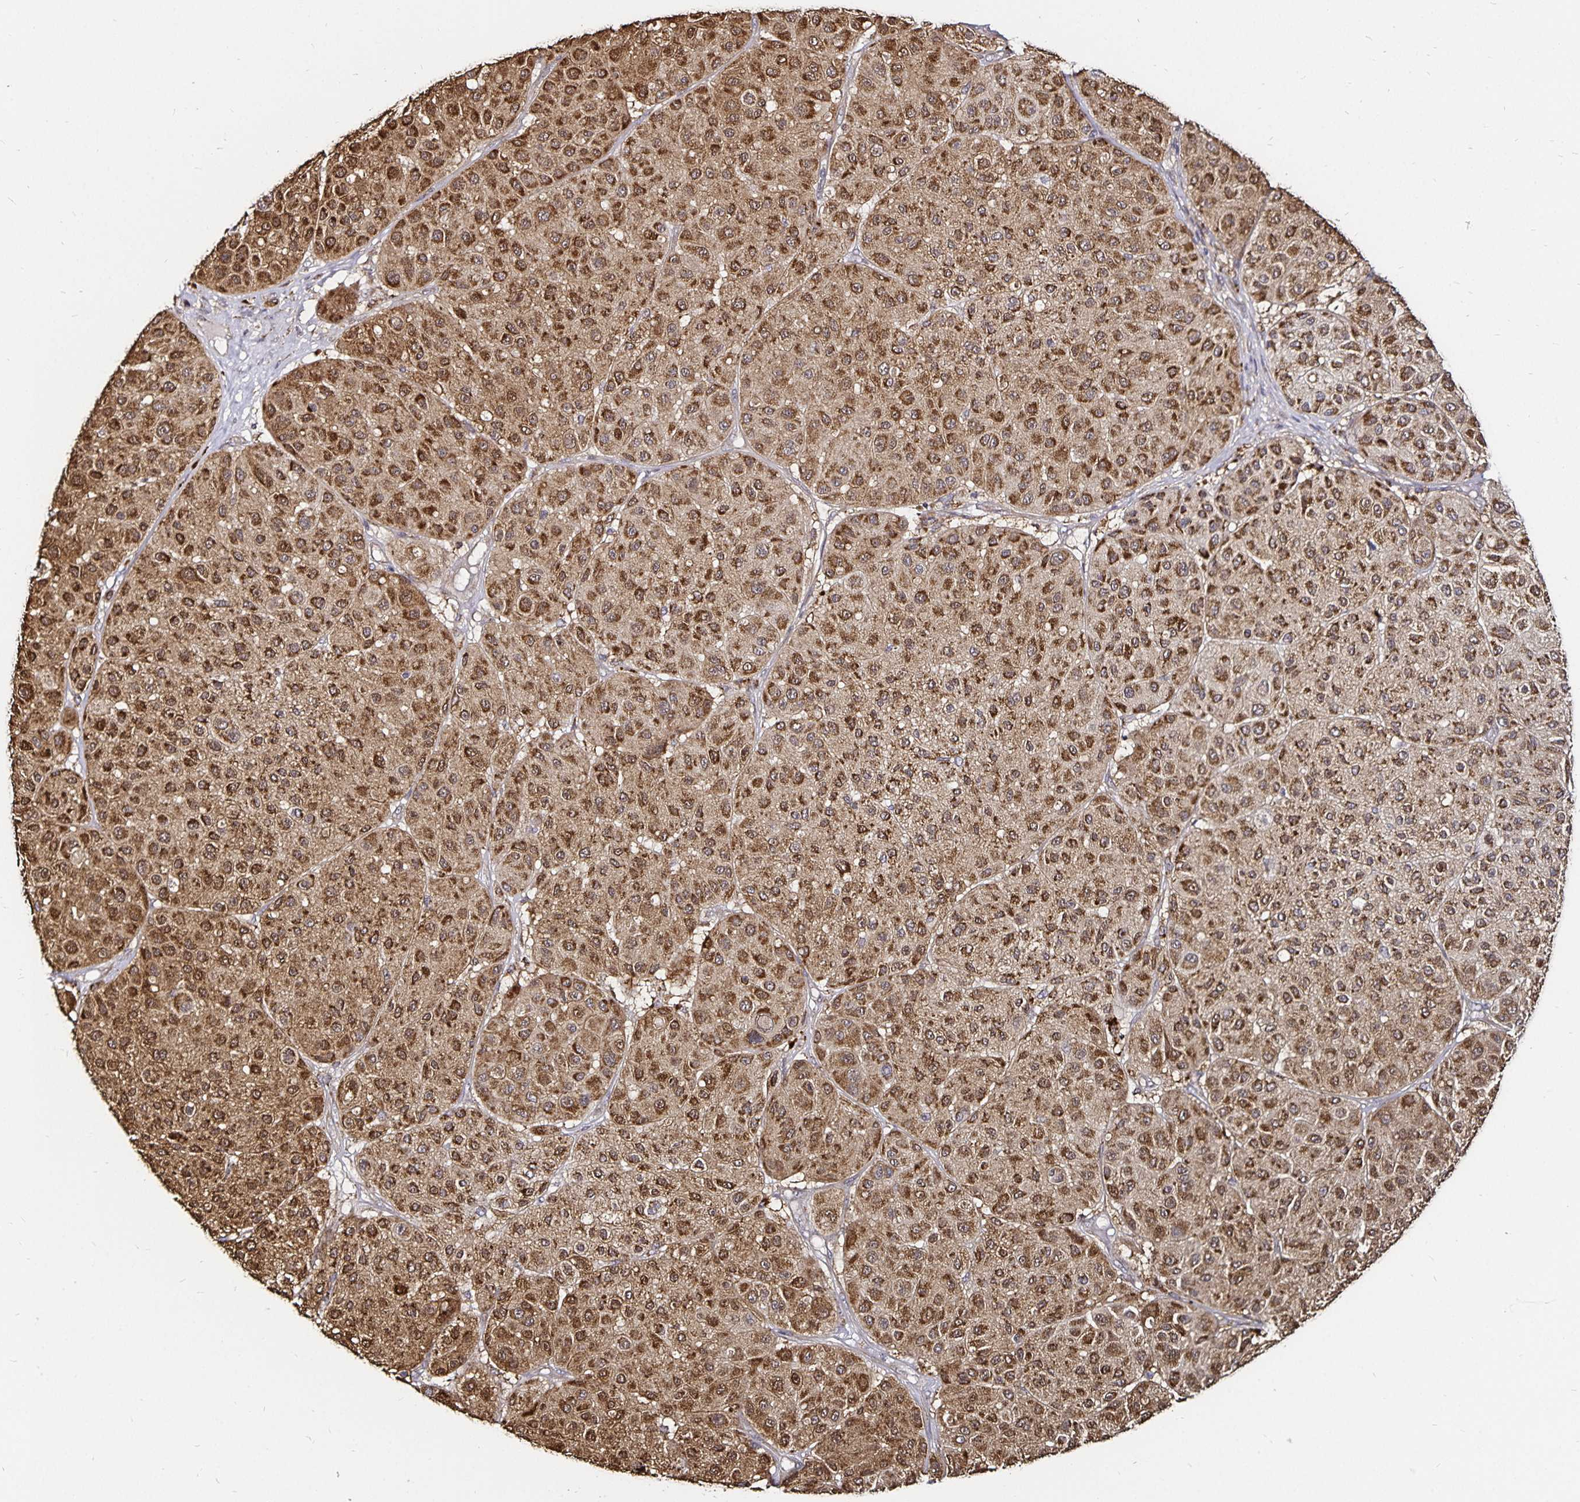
{"staining": {"intensity": "strong", "quantity": ">75%", "location": "cytoplasmic/membranous"}, "tissue": "melanoma", "cell_type": "Tumor cells", "image_type": "cancer", "snomed": [{"axis": "morphology", "description": "Malignant melanoma, Metastatic site"}, {"axis": "topography", "description": "Smooth muscle"}], "caption": "A photomicrograph of human malignant melanoma (metastatic site) stained for a protein reveals strong cytoplasmic/membranous brown staining in tumor cells.", "gene": "CYP27A1", "patient": {"sex": "male", "age": 41}}